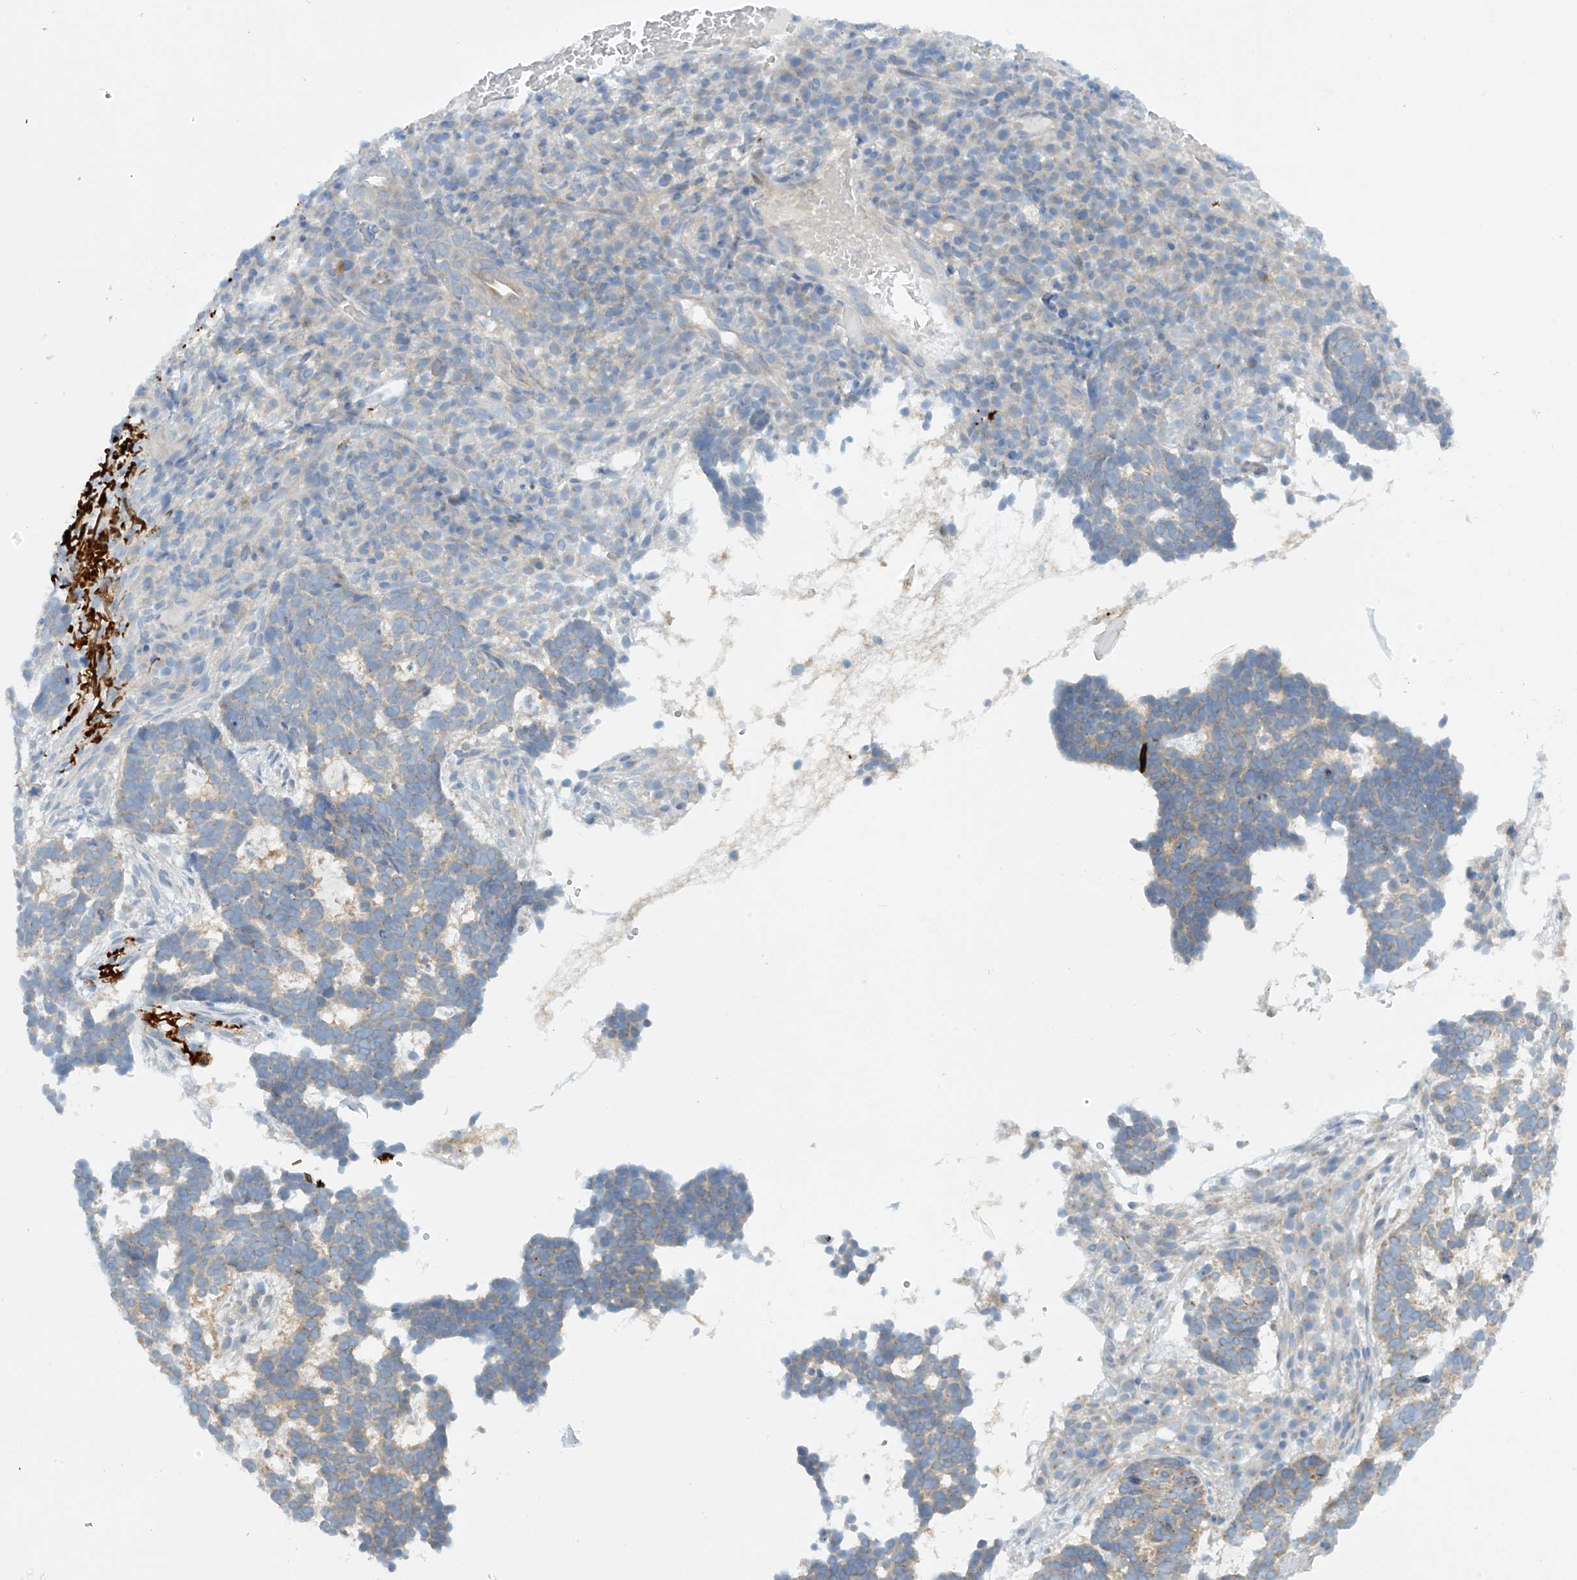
{"staining": {"intensity": "negative", "quantity": "none", "location": "none"}, "tissue": "skin cancer", "cell_type": "Tumor cells", "image_type": "cancer", "snomed": [{"axis": "morphology", "description": "Basal cell carcinoma"}, {"axis": "topography", "description": "Skin"}], "caption": "Immunohistochemical staining of human skin cancer reveals no significant expression in tumor cells. Brightfield microscopy of IHC stained with DAB (3,3'-diaminobenzidine) (brown) and hematoxylin (blue), captured at high magnification.", "gene": "FSD1L", "patient": {"sex": "male", "age": 85}}